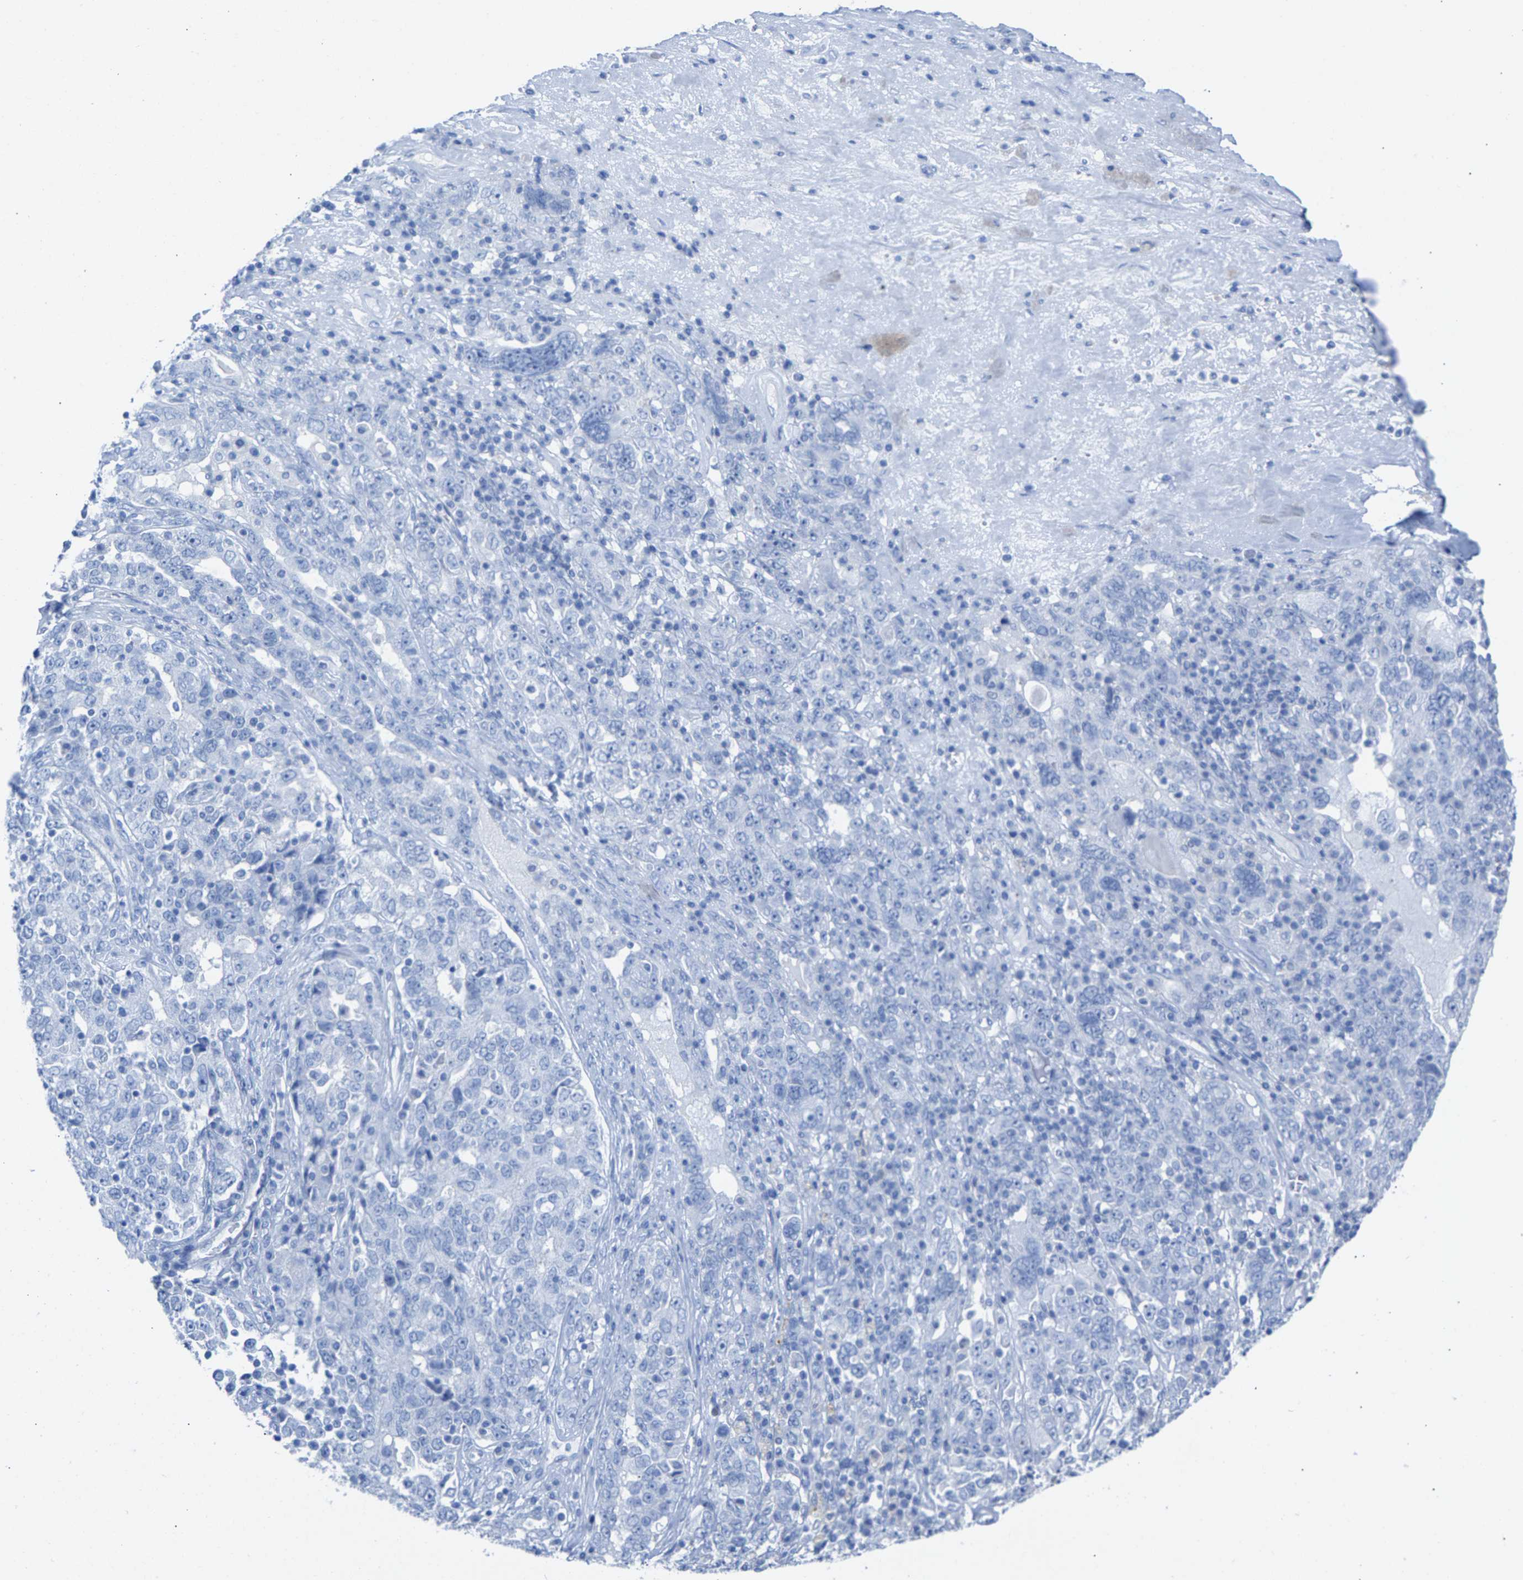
{"staining": {"intensity": "negative", "quantity": "none", "location": "none"}, "tissue": "ovarian cancer", "cell_type": "Tumor cells", "image_type": "cancer", "snomed": [{"axis": "morphology", "description": "Carcinoma, endometroid"}, {"axis": "topography", "description": "Ovary"}], "caption": "Ovarian endometroid carcinoma stained for a protein using immunohistochemistry (IHC) displays no positivity tumor cells.", "gene": "CPA1", "patient": {"sex": "female", "age": 62}}